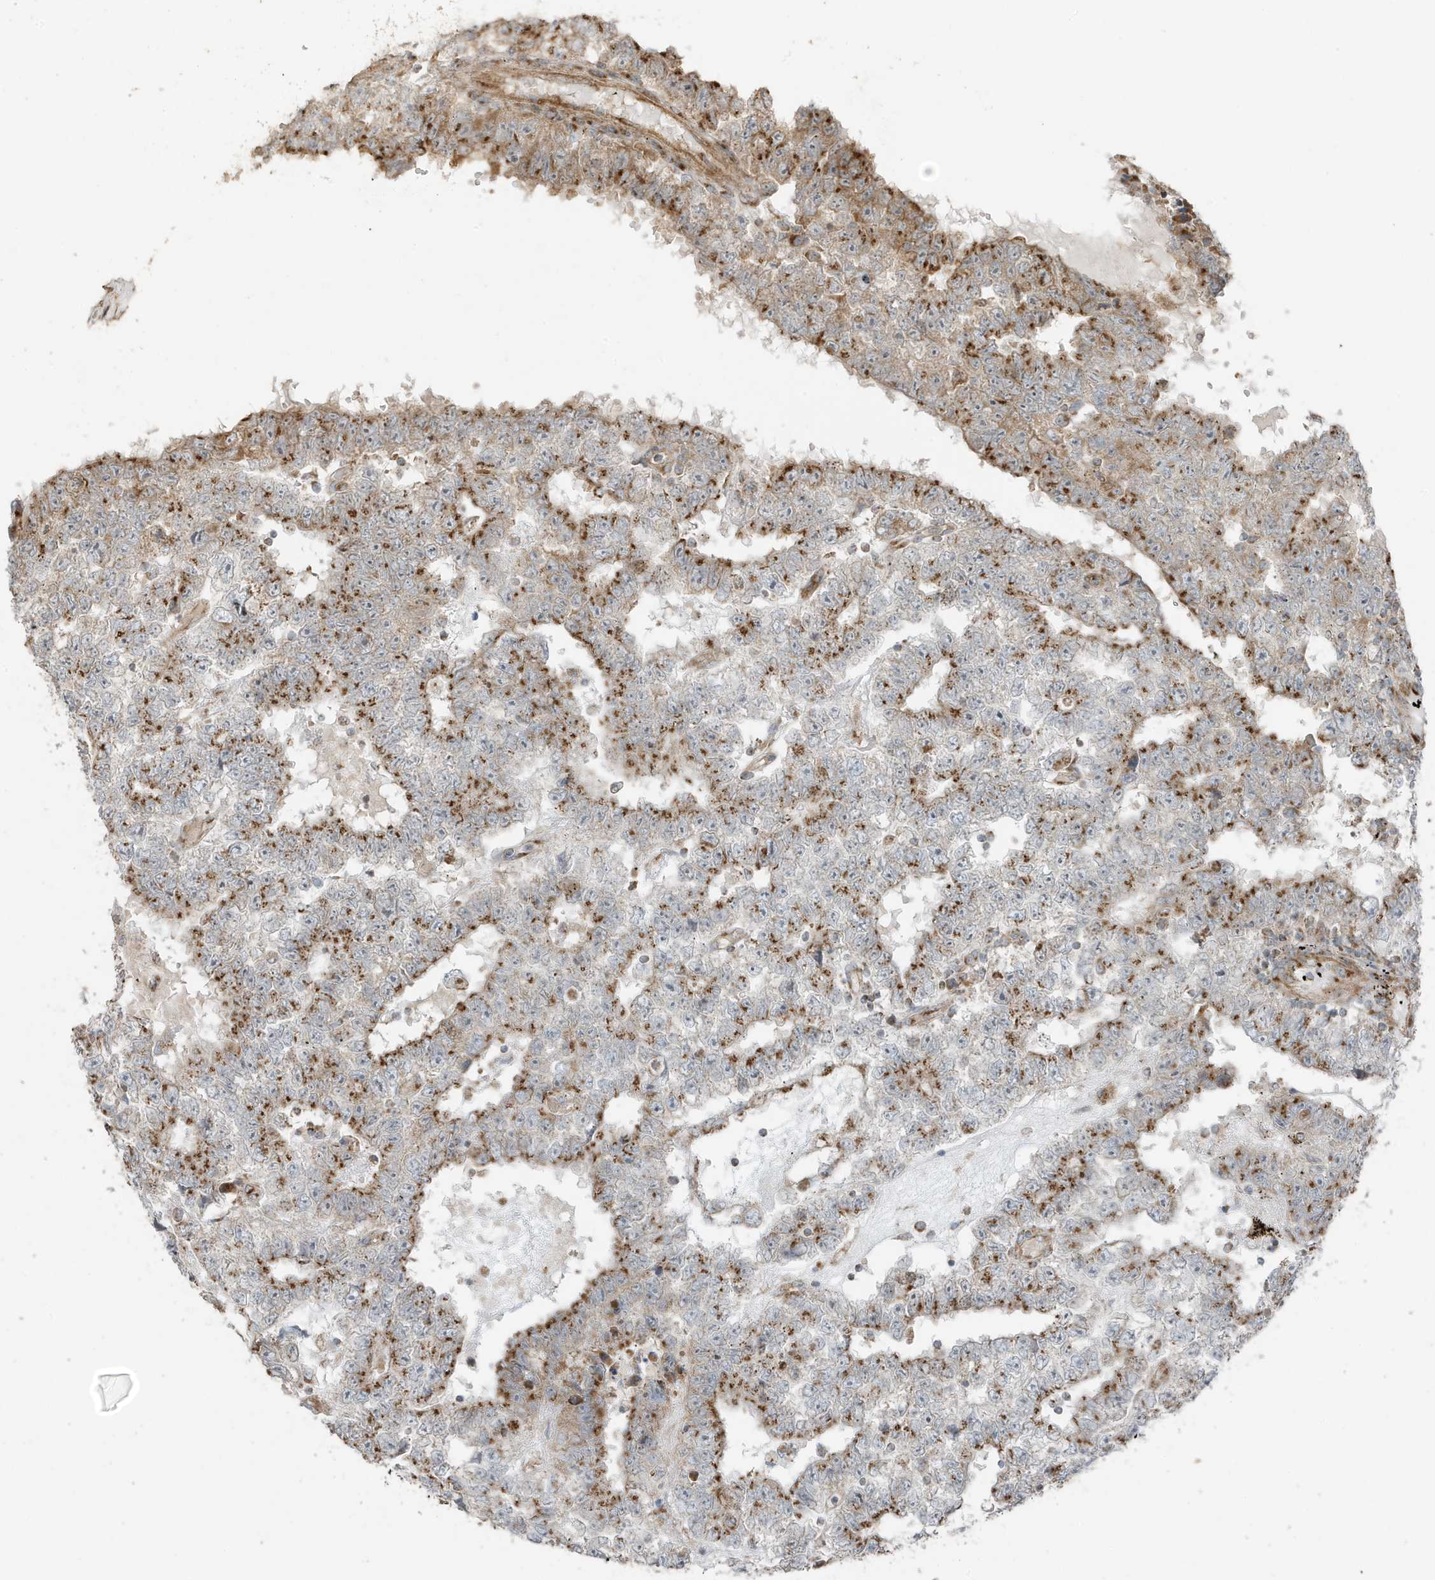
{"staining": {"intensity": "moderate", "quantity": ">75%", "location": "cytoplasmic/membranous"}, "tissue": "testis cancer", "cell_type": "Tumor cells", "image_type": "cancer", "snomed": [{"axis": "morphology", "description": "Carcinoma, Embryonal, NOS"}, {"axis": "topography", "description": "Testis"}], "caption": "This image displays testis cancer stained with IHC to label a protein in brown. The cytoplasmic/membranous of tumor cells show moderate positivity for the protein. Nuclei are counter-stained blue.", "gene": "GOLGA4", "patient": {"sex": "male", "age": 25}}